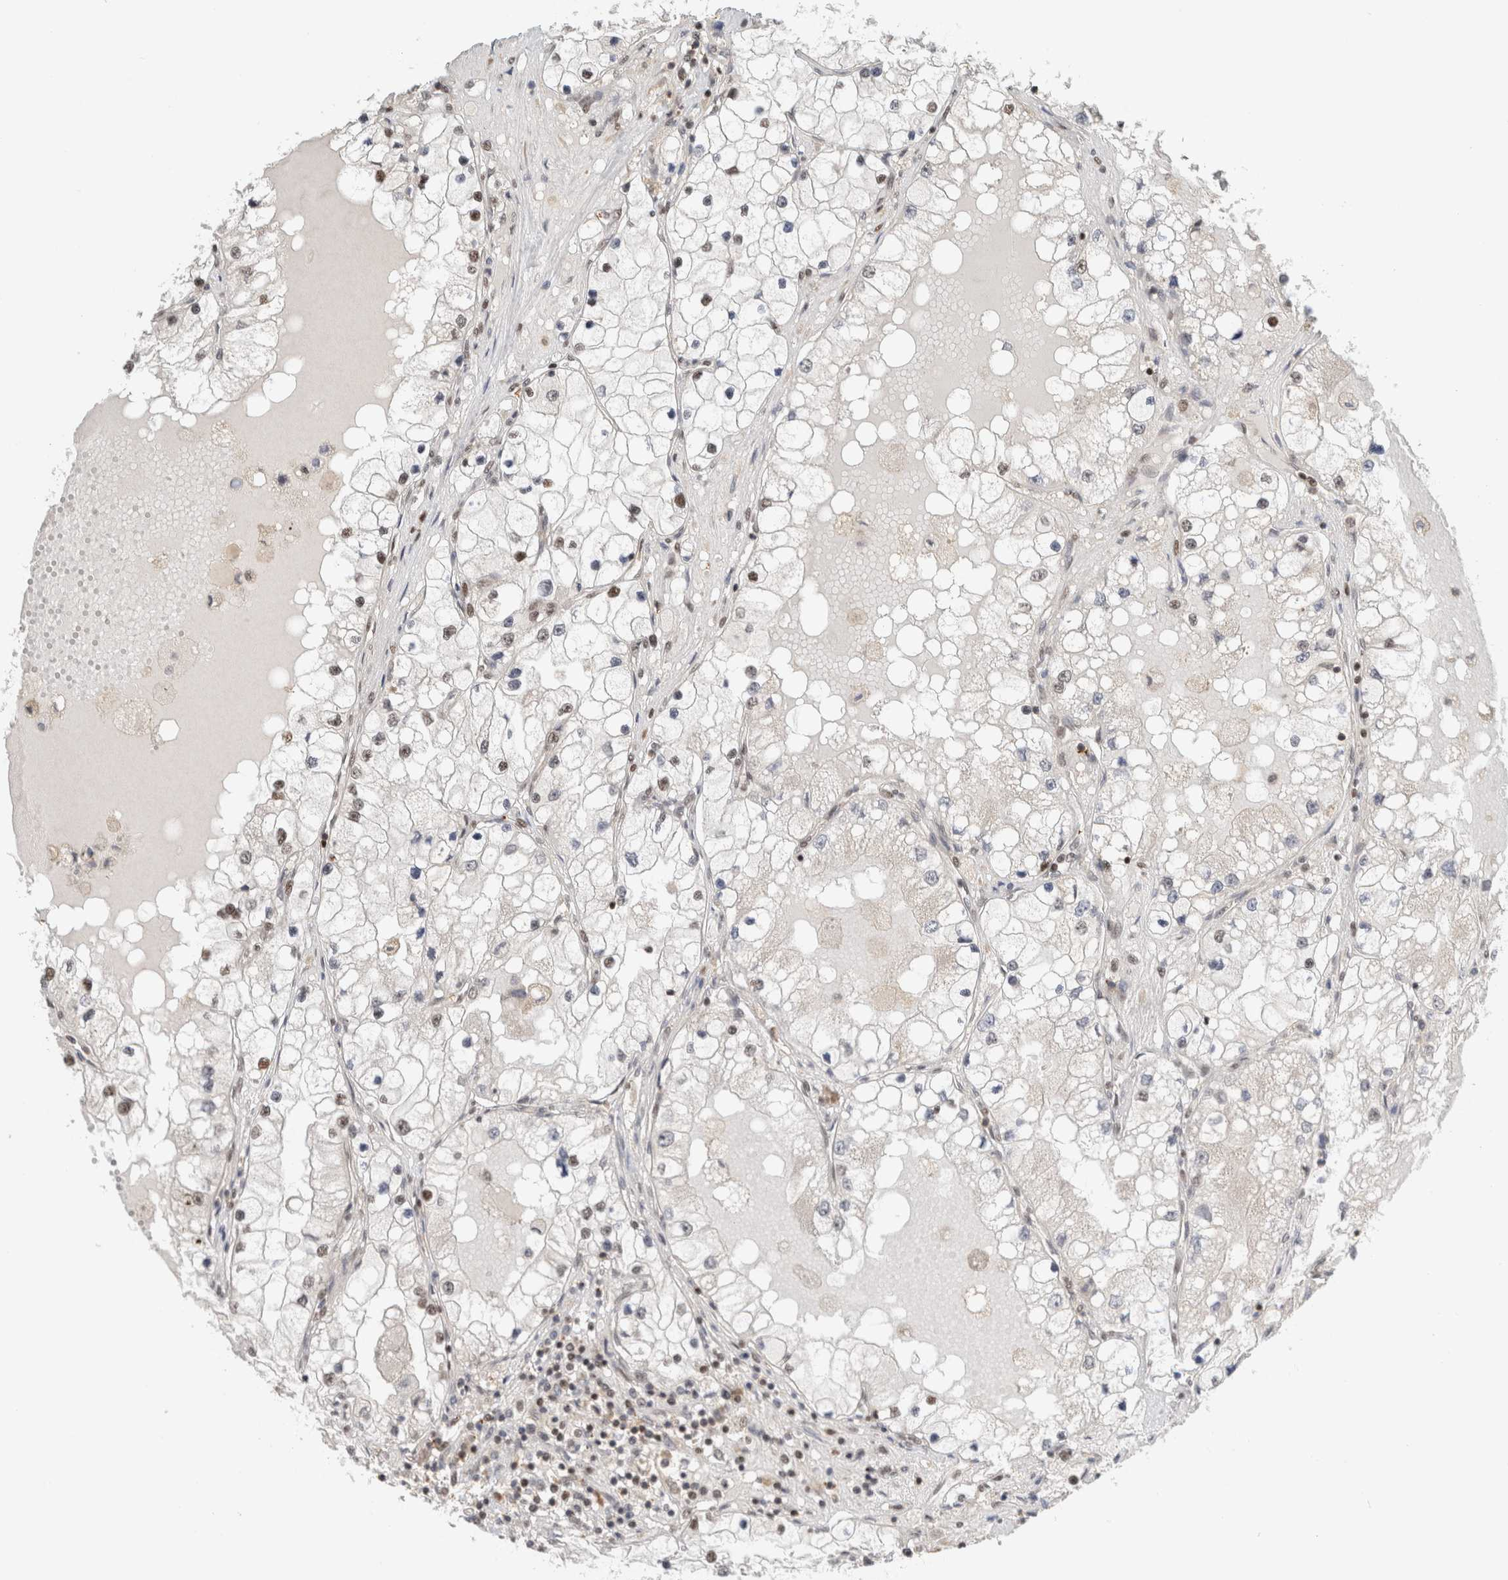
{"staining": {"intensity": "weak", "quantity": "<25%", "location": "nuclear"}, "tissue": "renal cancer", "cell_type": "Tumor cells", "image_type": "cancer", "snomed": [{"axis": "morphology", "description": "Adenocarcinoma, NOS"}, {"axis": "topography", "description": "Kidney"}], "caption": "Renal adenocarcinoma stained for a protein using immunohistochemistry (IHC) reveals no staining tumor cells.", "gene": "SNRNP40", "patient": {"sex": "male", "age": 68}}